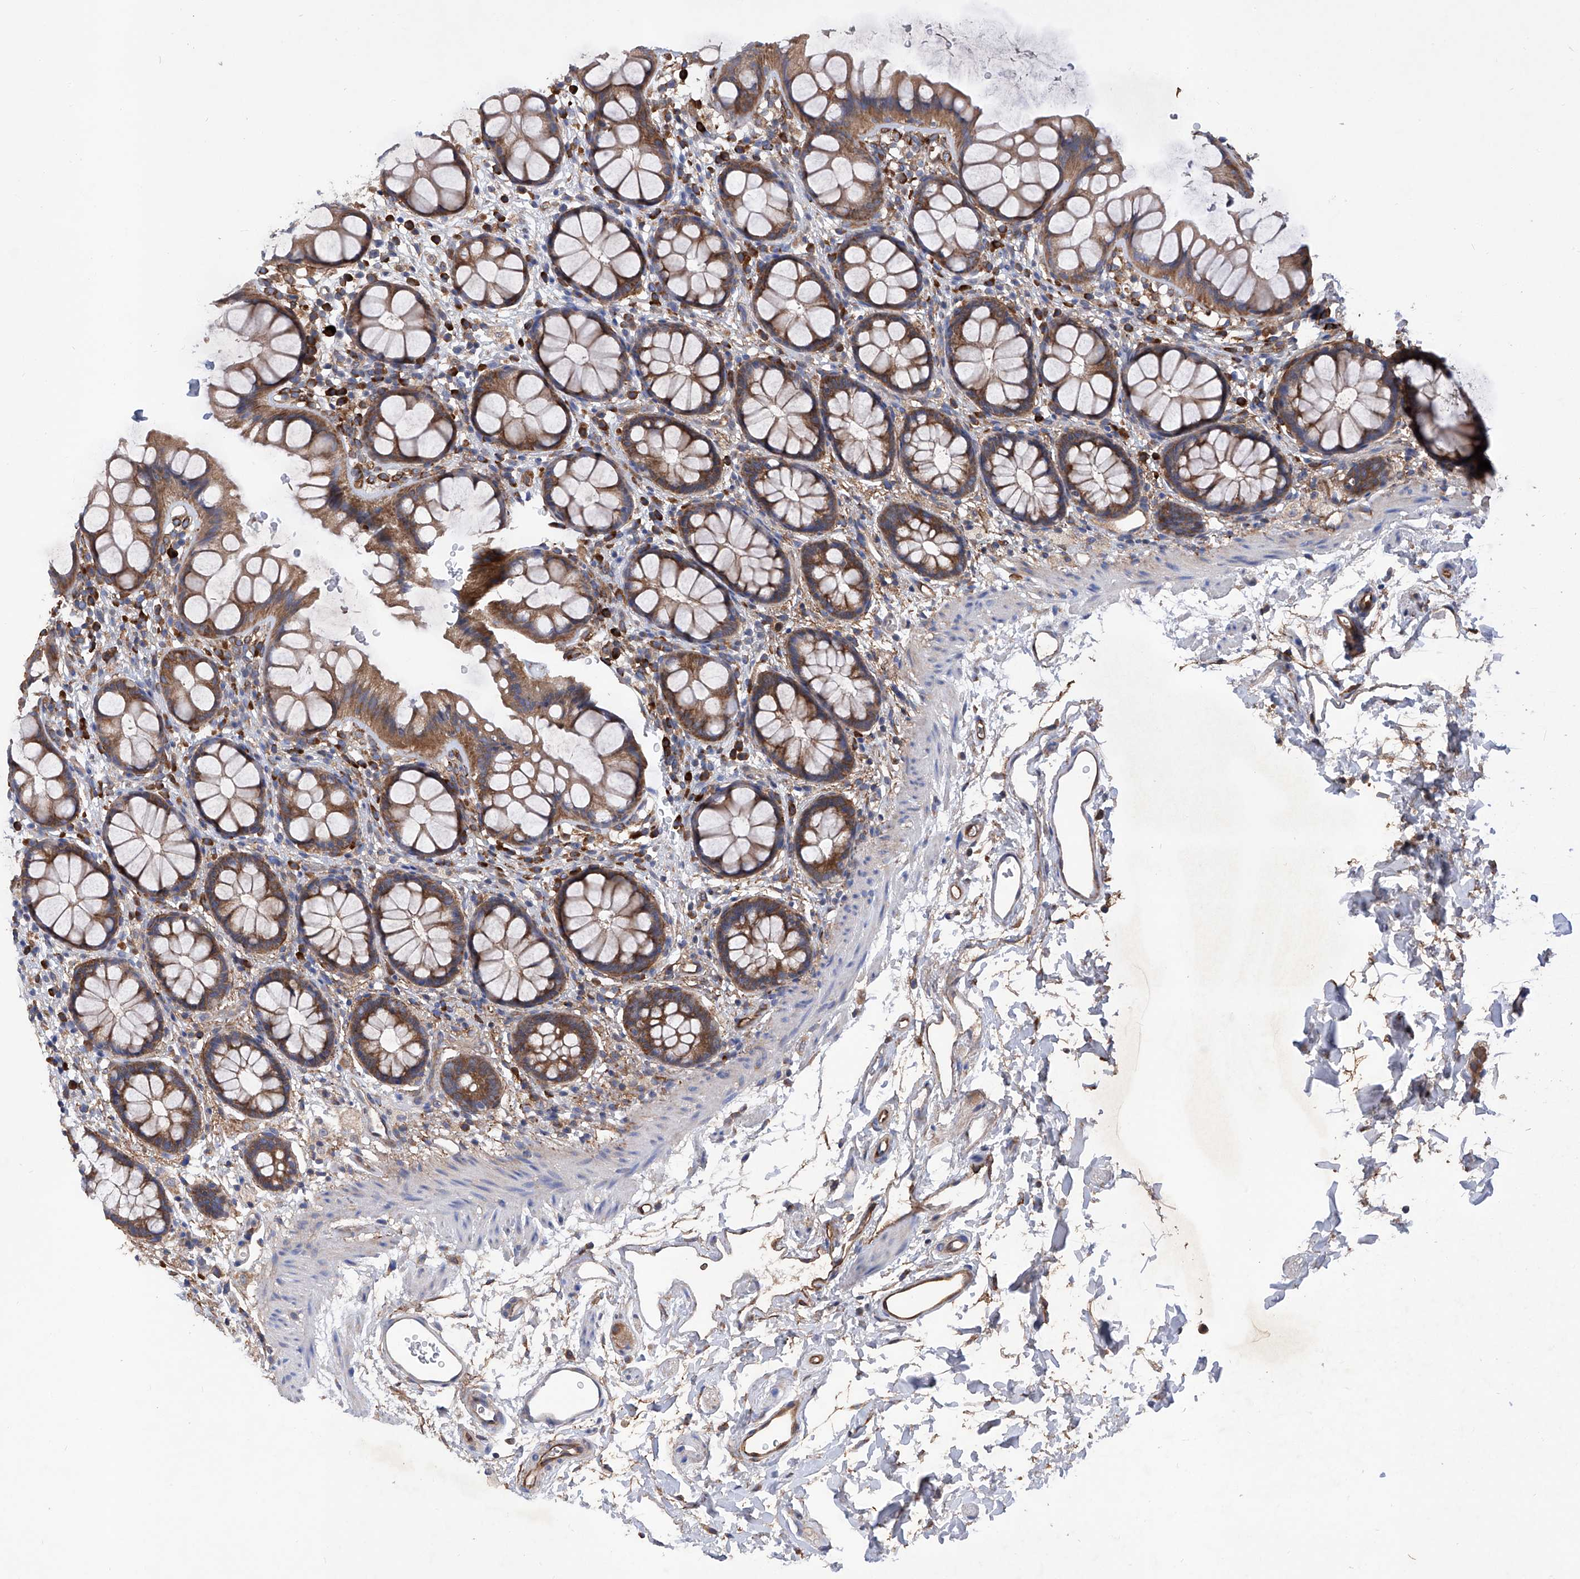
{"staining": {"intensity": "moderate", "quantity": ">75%", "location": "cytoplasmic/membranous"}, "tissue": "rectum", "cell_type": "Glandular cells", "image_type": "normal", "snomed": [{"axis": "morphology", "description": "Normal tissue, NOS"}, {"axis": "topography", "description": "Rectum"}], "caption": "Human rectum stained with a brown dye shows moderate cytoplasmic/membranous positive positivity in about >75% of glandular cells.", "gene": "INPP5B", "patient": {"sex": "female", "age": 65}}